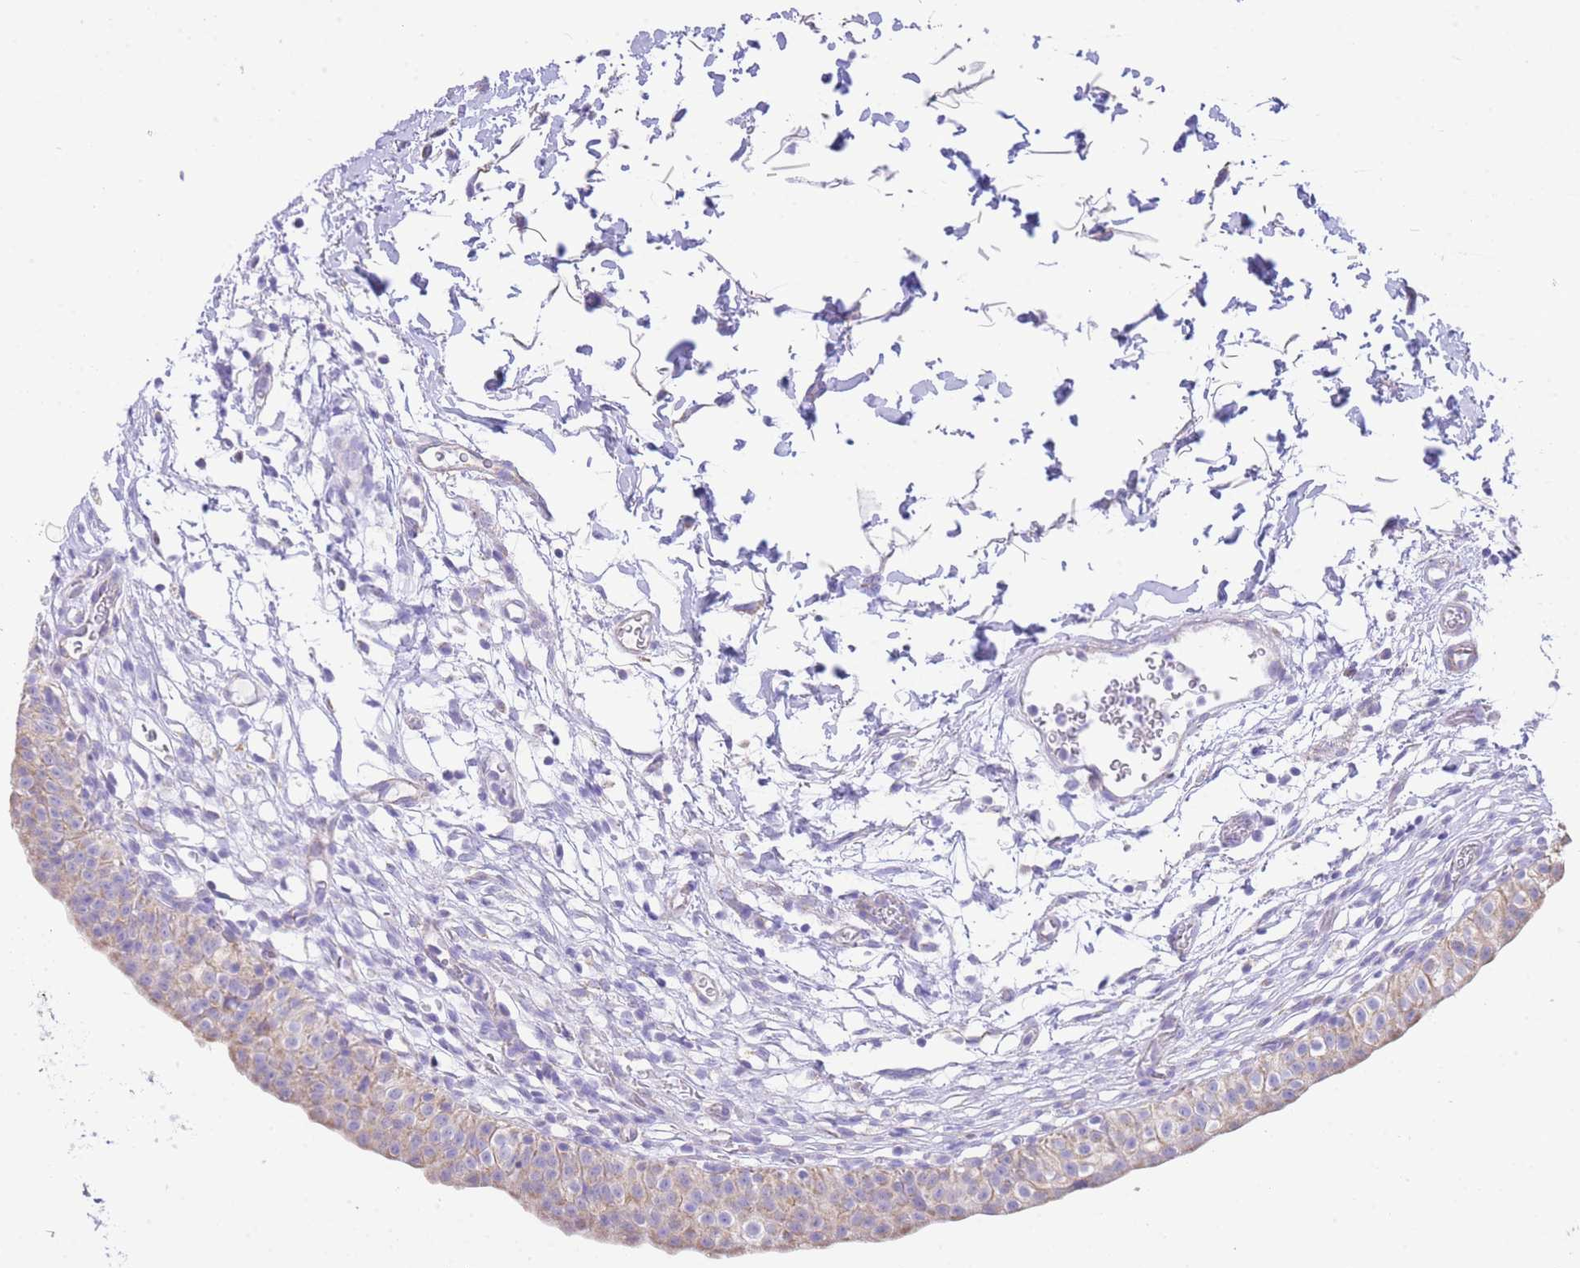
{"staining": {"intensity": "weak", "quantity": "25%-75%", "location": "cytoplasmic/membranous"}, "tissue": "urinary bladder", "cell_type": "Urothelial cells", "image_type": "normal", "snomed": [{"axis": "morphology", "description": "Normal tissue, NOS"}, {"axis": "topography", "description": "Urinary bladder"}, {"axis": "topography", "description": "Peripheral nerve tissue"}], "caption": "Normal urinary bladder reveals weak cytoplasmic/membranous positivity in about 25%-75% of urothelial cells, visualized by immunohistochemistry.", "gene": "ACSM4", "patient": {"sex": "male", "age": 55}}